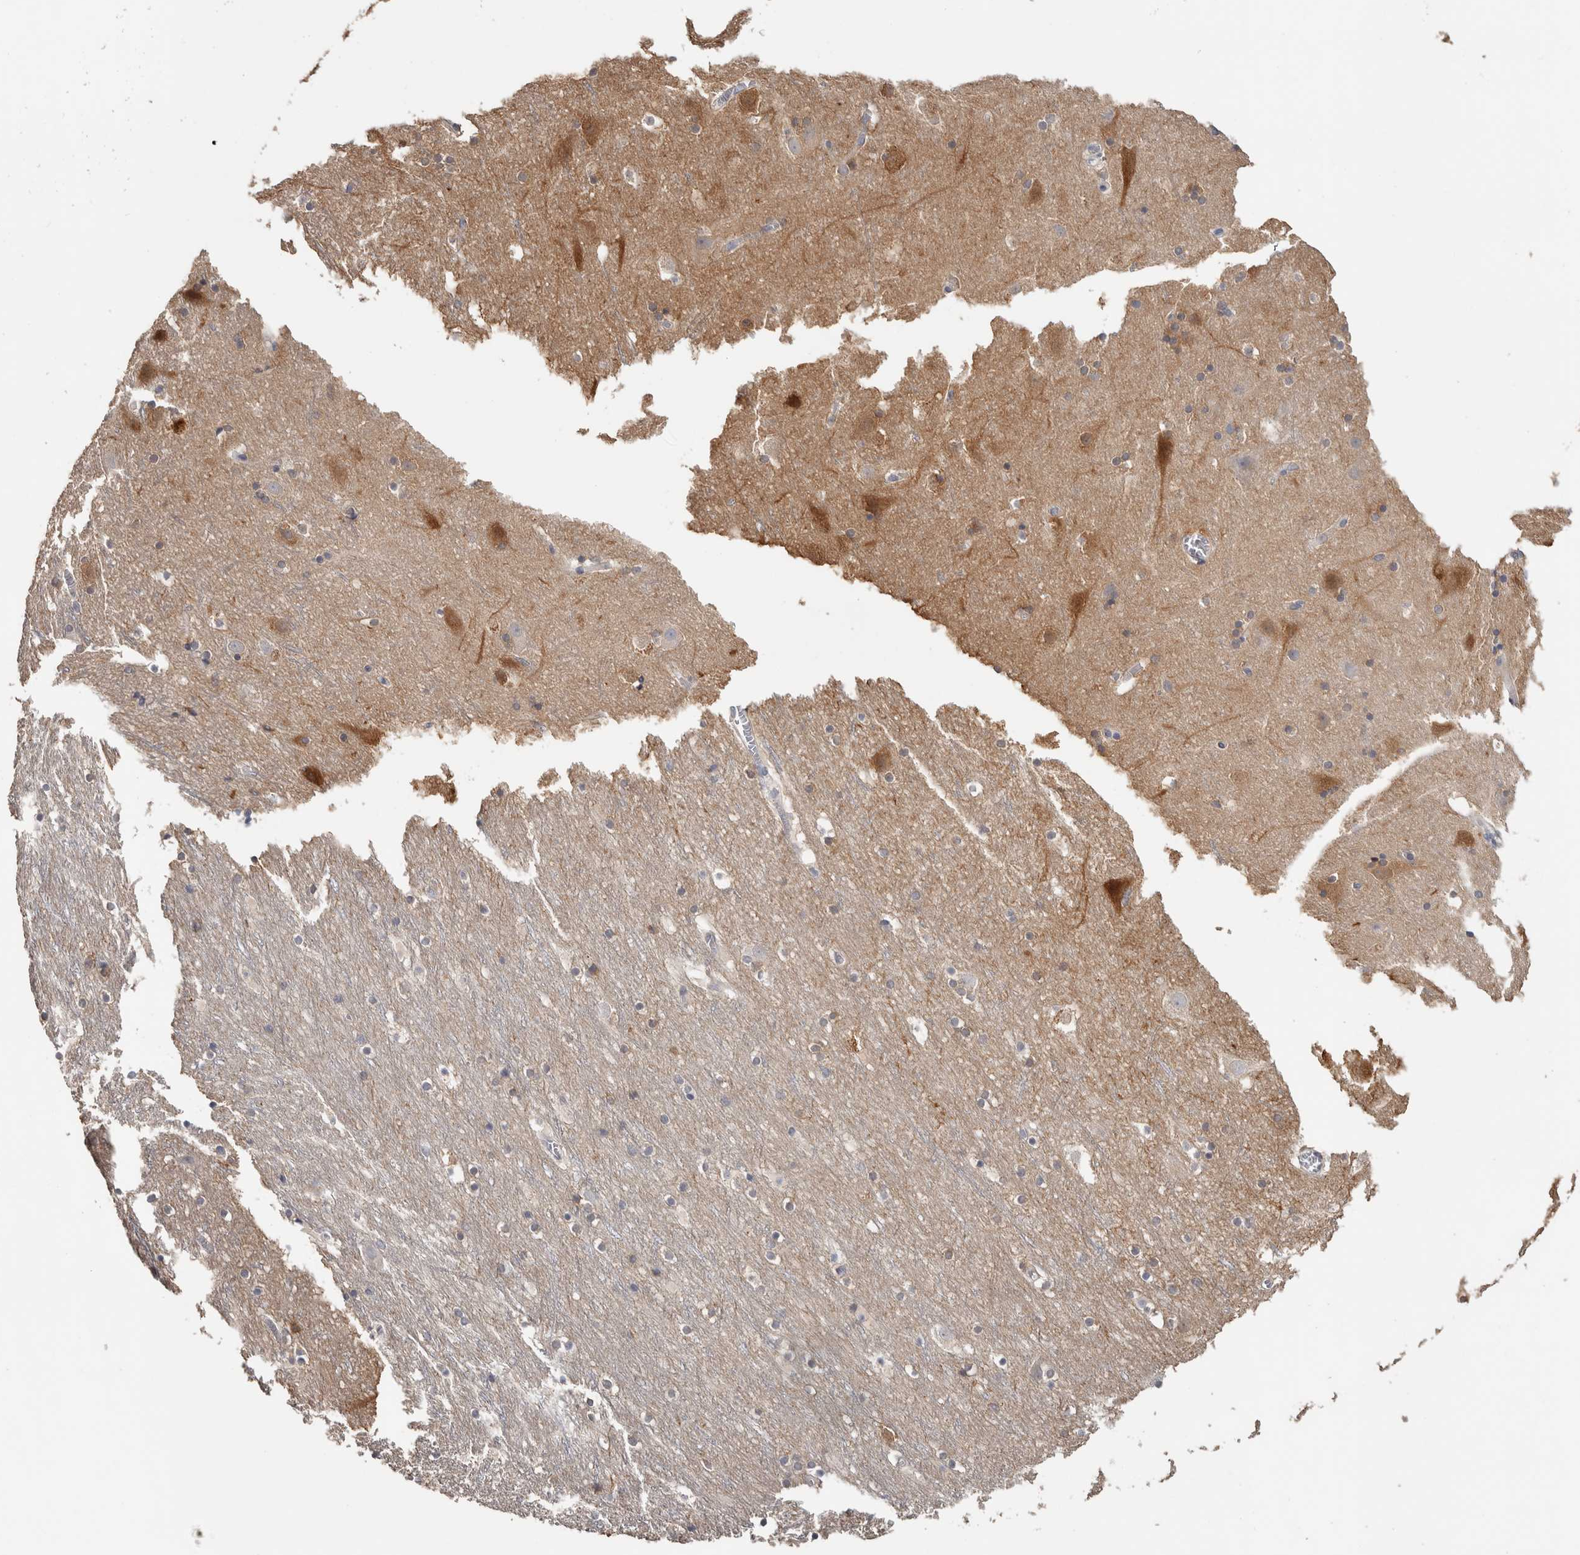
{"staining": {"intensity": "negative", "quantity": "none", "location": "none"}, "tissue": "cerebral cortex", "cell_type": "Endothelial cells", "image_type": "normal", "snomed": [{"axis": "morphology", "description": "Normal tissue, NOS"}, {"axis": "topography", "description": "Cerebral cortex"}], "caption": "This image is of benign cerebral cortex stained with immunohistochemistry to label a protein in brown with the nuclei are counter-stained blue. There is no expression in endothelial cells.", "gene": "NECAB1", "patient": {"sex": "male", "age": 45}}